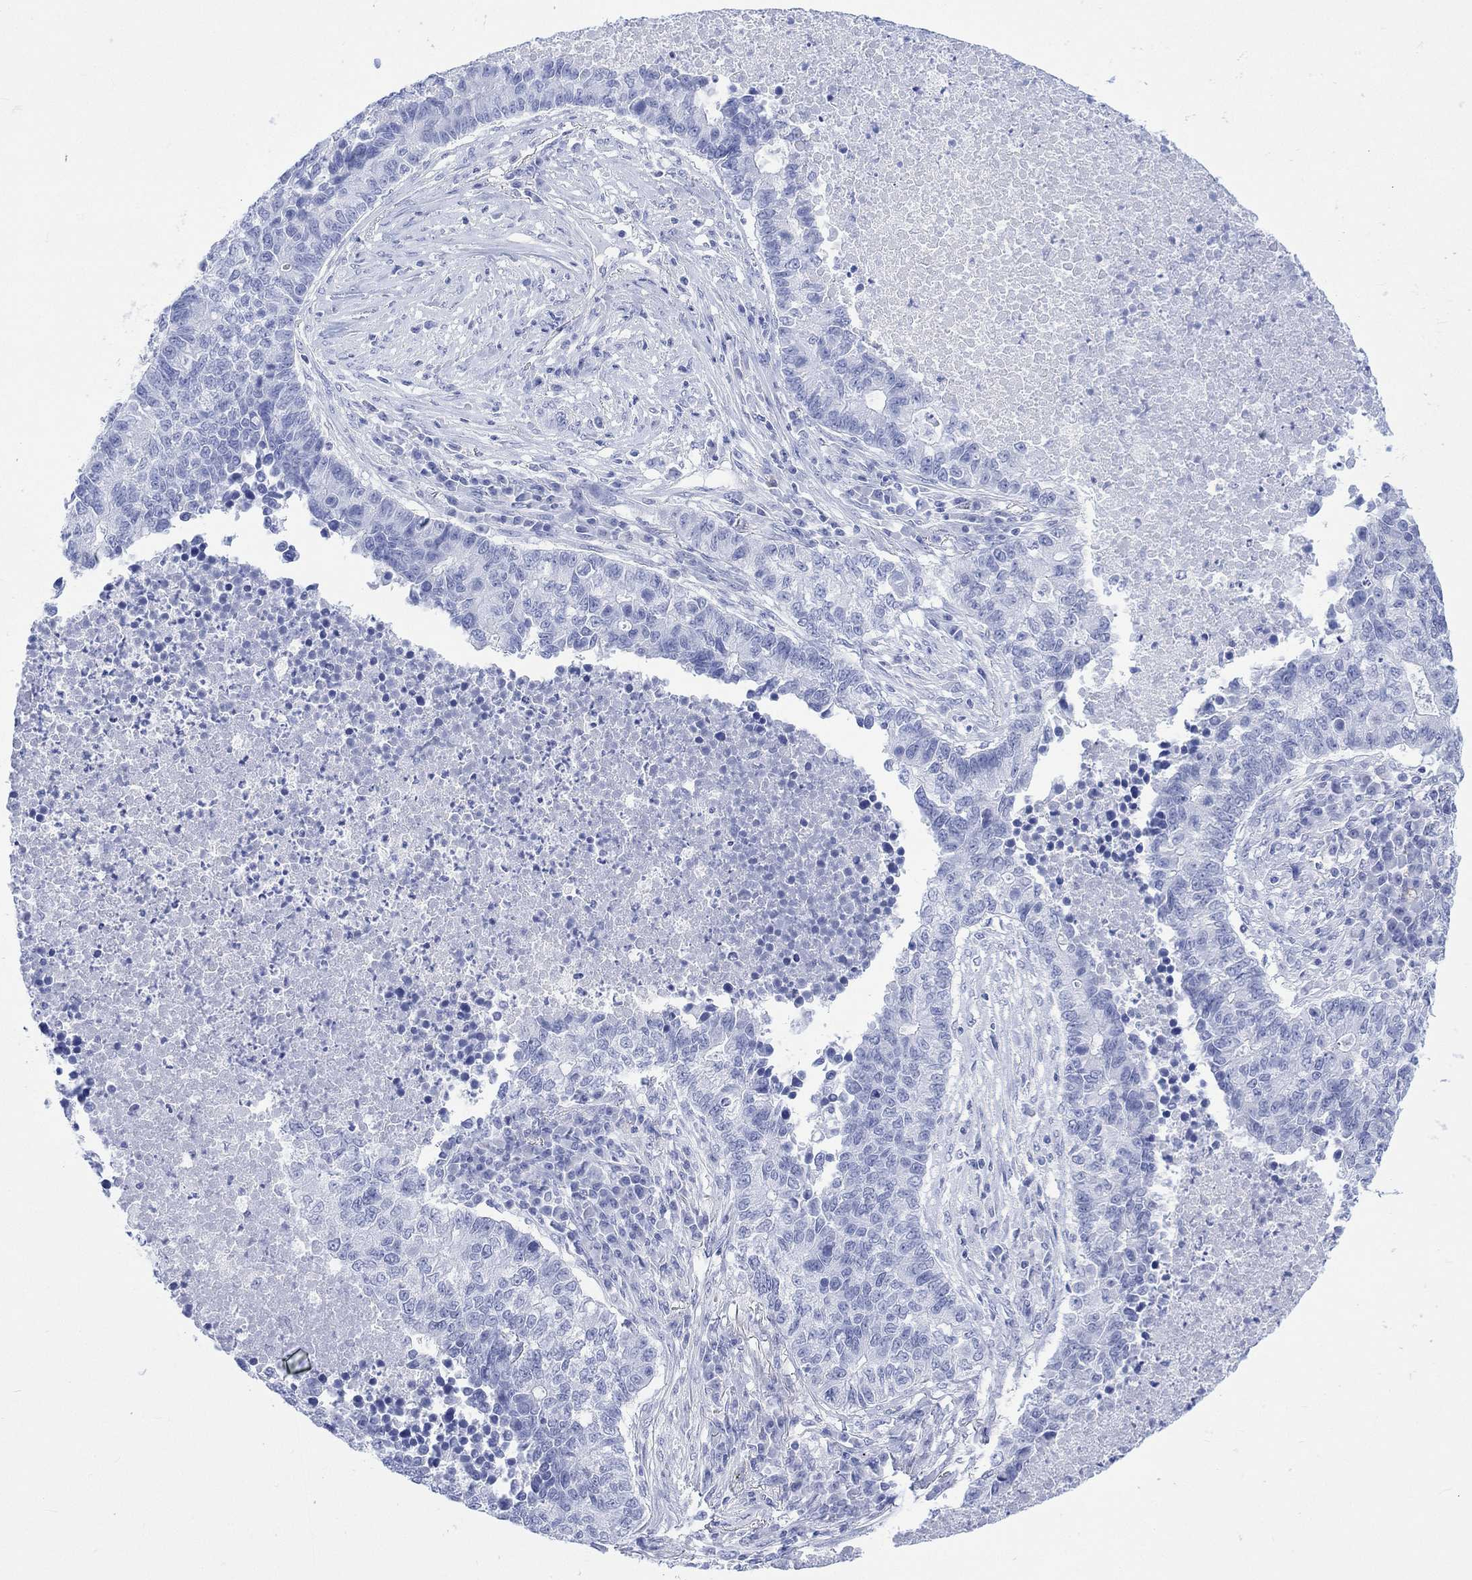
{"staining": {"intensity": "negative", "quantity": "none", "location": "none"}, "tissue": "lung cancer", "cell_type": "Tumor cells", "image_type": "cancer", "snomed": [{"axis": "morphology", "description": "Adenocarcinoma, NOS"}, {"axis": "topography", "description": "Lung"}], "caption": "Image shows no significant protein expression in tumor cells of lung cancer (adenocarcinoma). Nuclei are stained in blue.", "gene": "CELF4", "patient": {"sex": "male", "age": 57}}